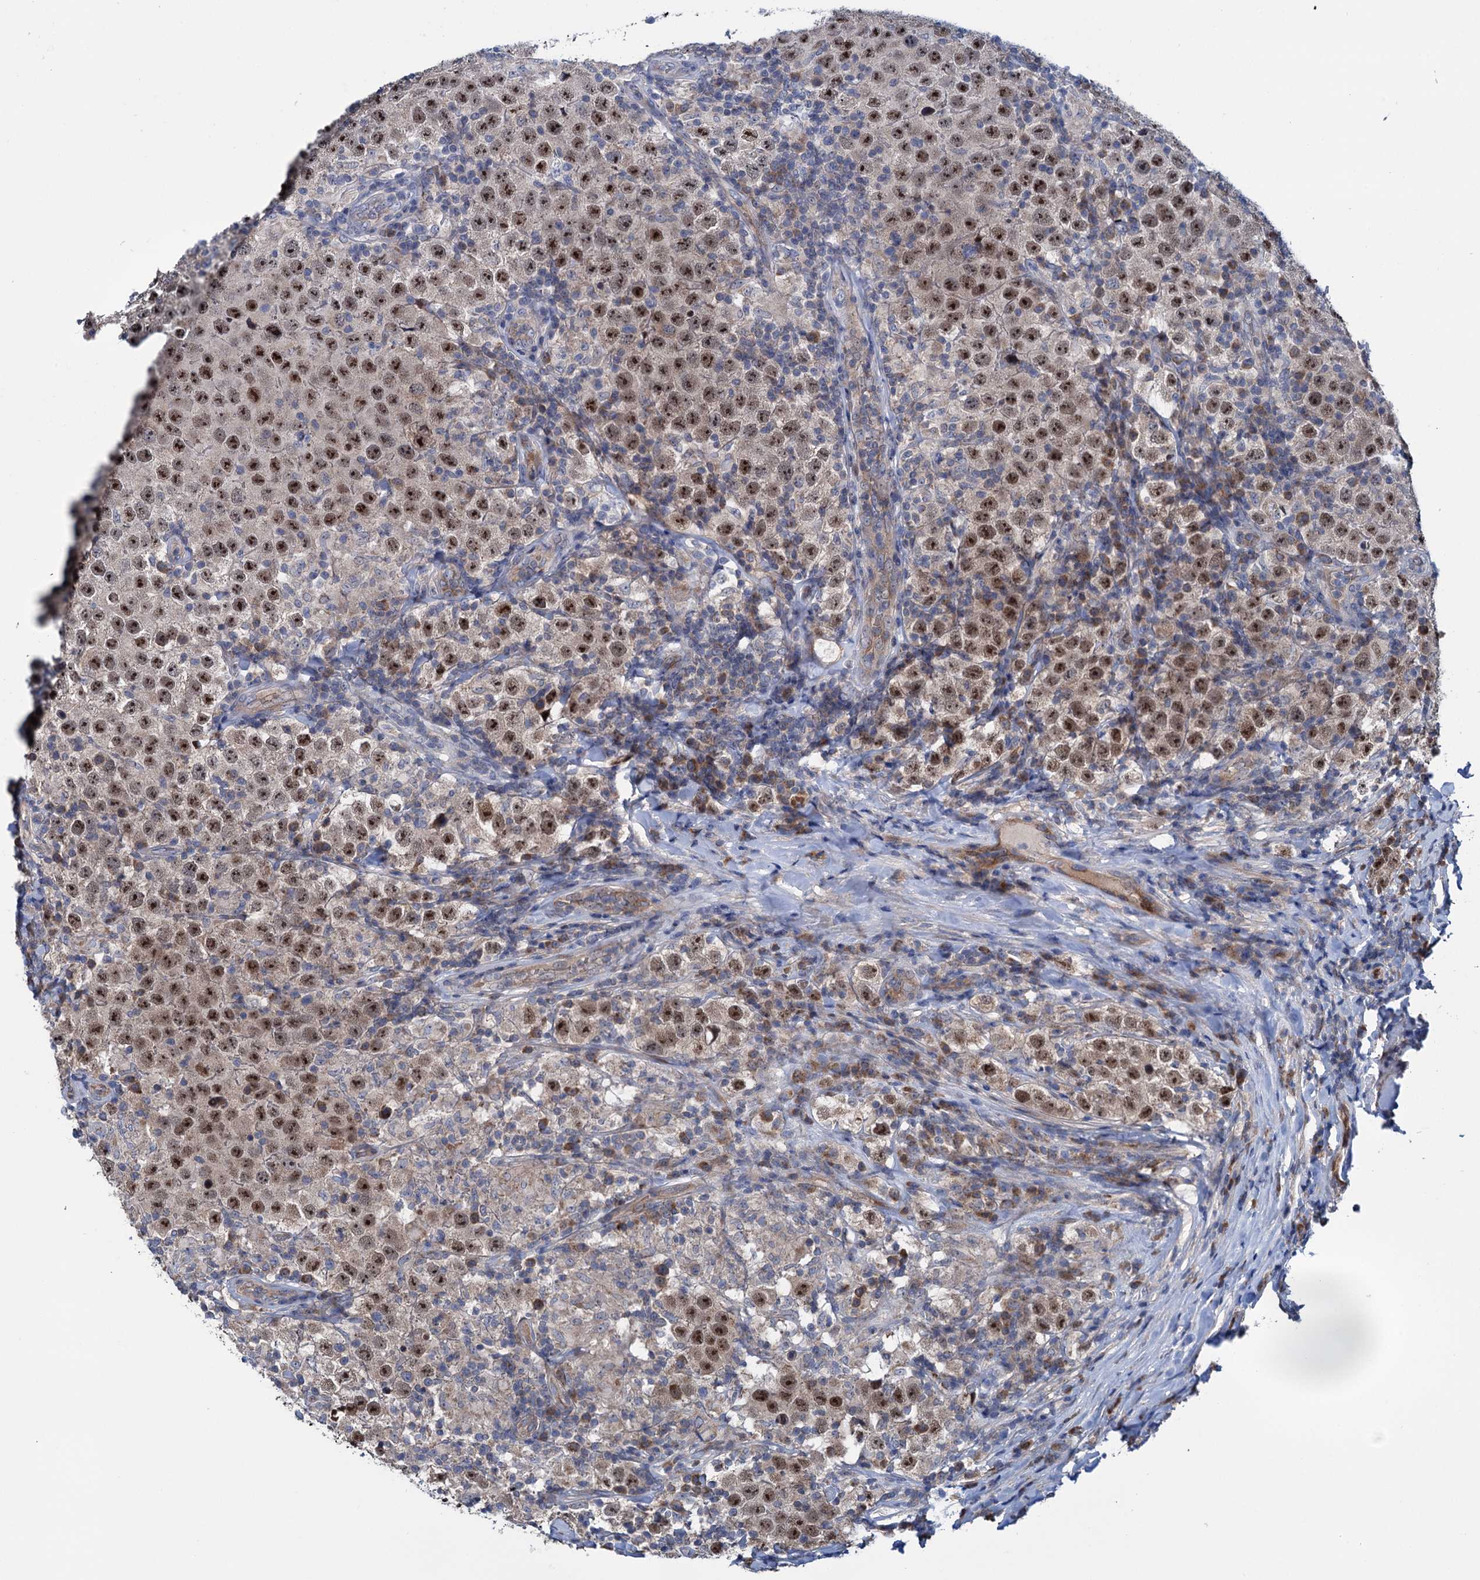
{"staining": {"intensity": "strong", "quantity": ">75%", "location": "nuclear"}, "tissue": "testis cancer", "cell_type": "Tumor cells", "image_type": "cancer", "snomed": [{"axis": "morphology", "description": "Normal tissue, NOS"}, {"axis": "morphology", "description": "Urothelial carcinoma, High grade"}, {"axis": "morphology", "description": "Seminoma, NOS"}, {"axis": "morphology", "description": "Carcinoma, Embryonal, NOS"}, {"axis": "topography", "description": "Urinary bladder"}, {"axis": "topography", "description": "Testis"}], "caption": "About >75% of tumor cells in testis cancer (seminoma) show strong nuclear protein positivity as visualized by brown immunohistochemical staining.", "gene": "EYA4", "patient": {"sex": "male", "age": 41}}